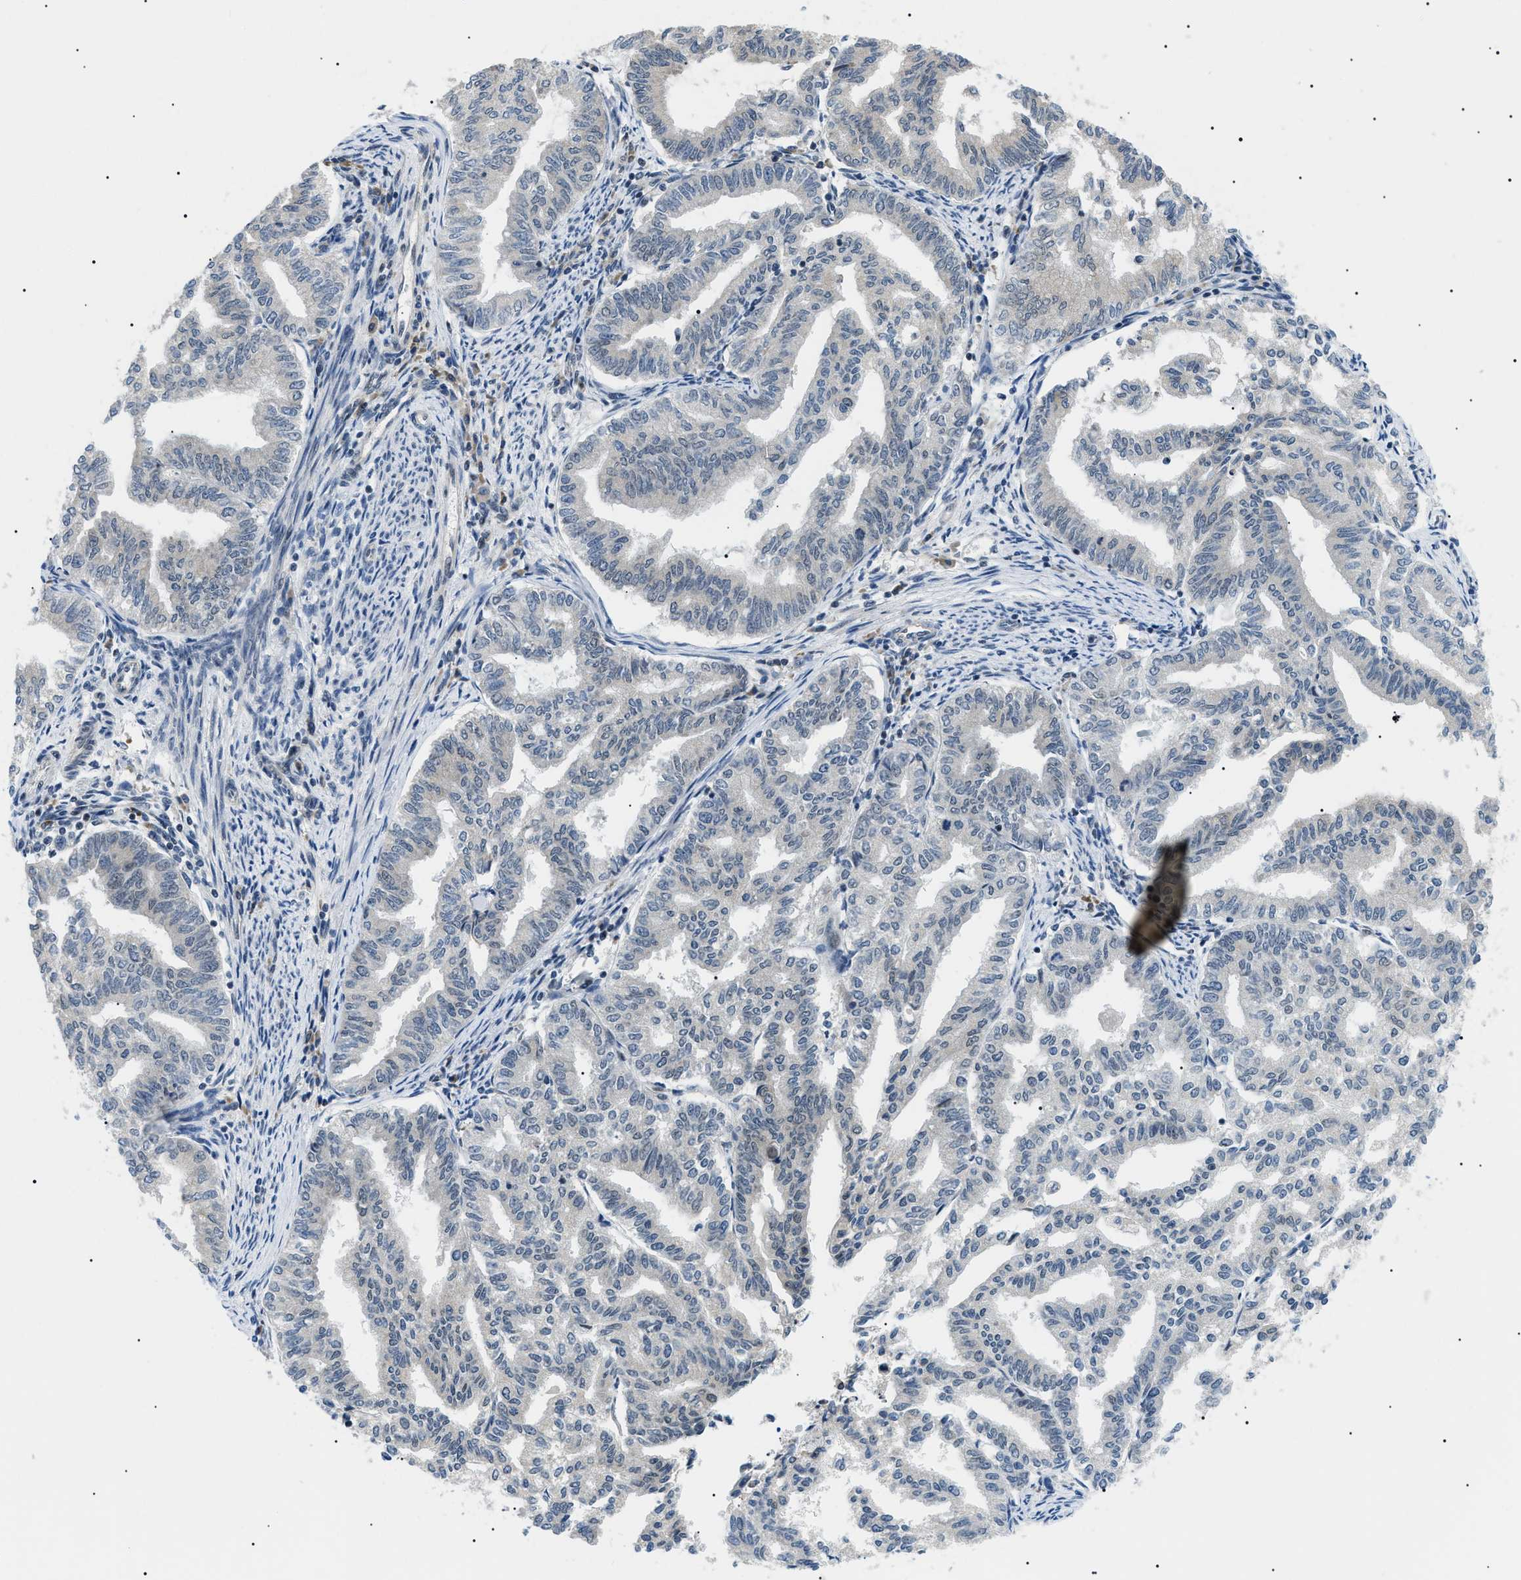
{"staining": {"intensity": "negative", "quantity": "none", "location": "none"}, "tissue": "endometrial cancer", "cell_type": "Tumor cells", "image_type": "cancer", "snomed": [{"axis": "morphology", "description": "Adenocarcinoma, NOS"}, {"axis": "topography", "description": "Endometrium"}], "caption": "Protein analysis of endometrial cancer displays no significant staining in tumor cells.", "gene": "CWC25", "patient": {"sex": "female", "age": 79}}